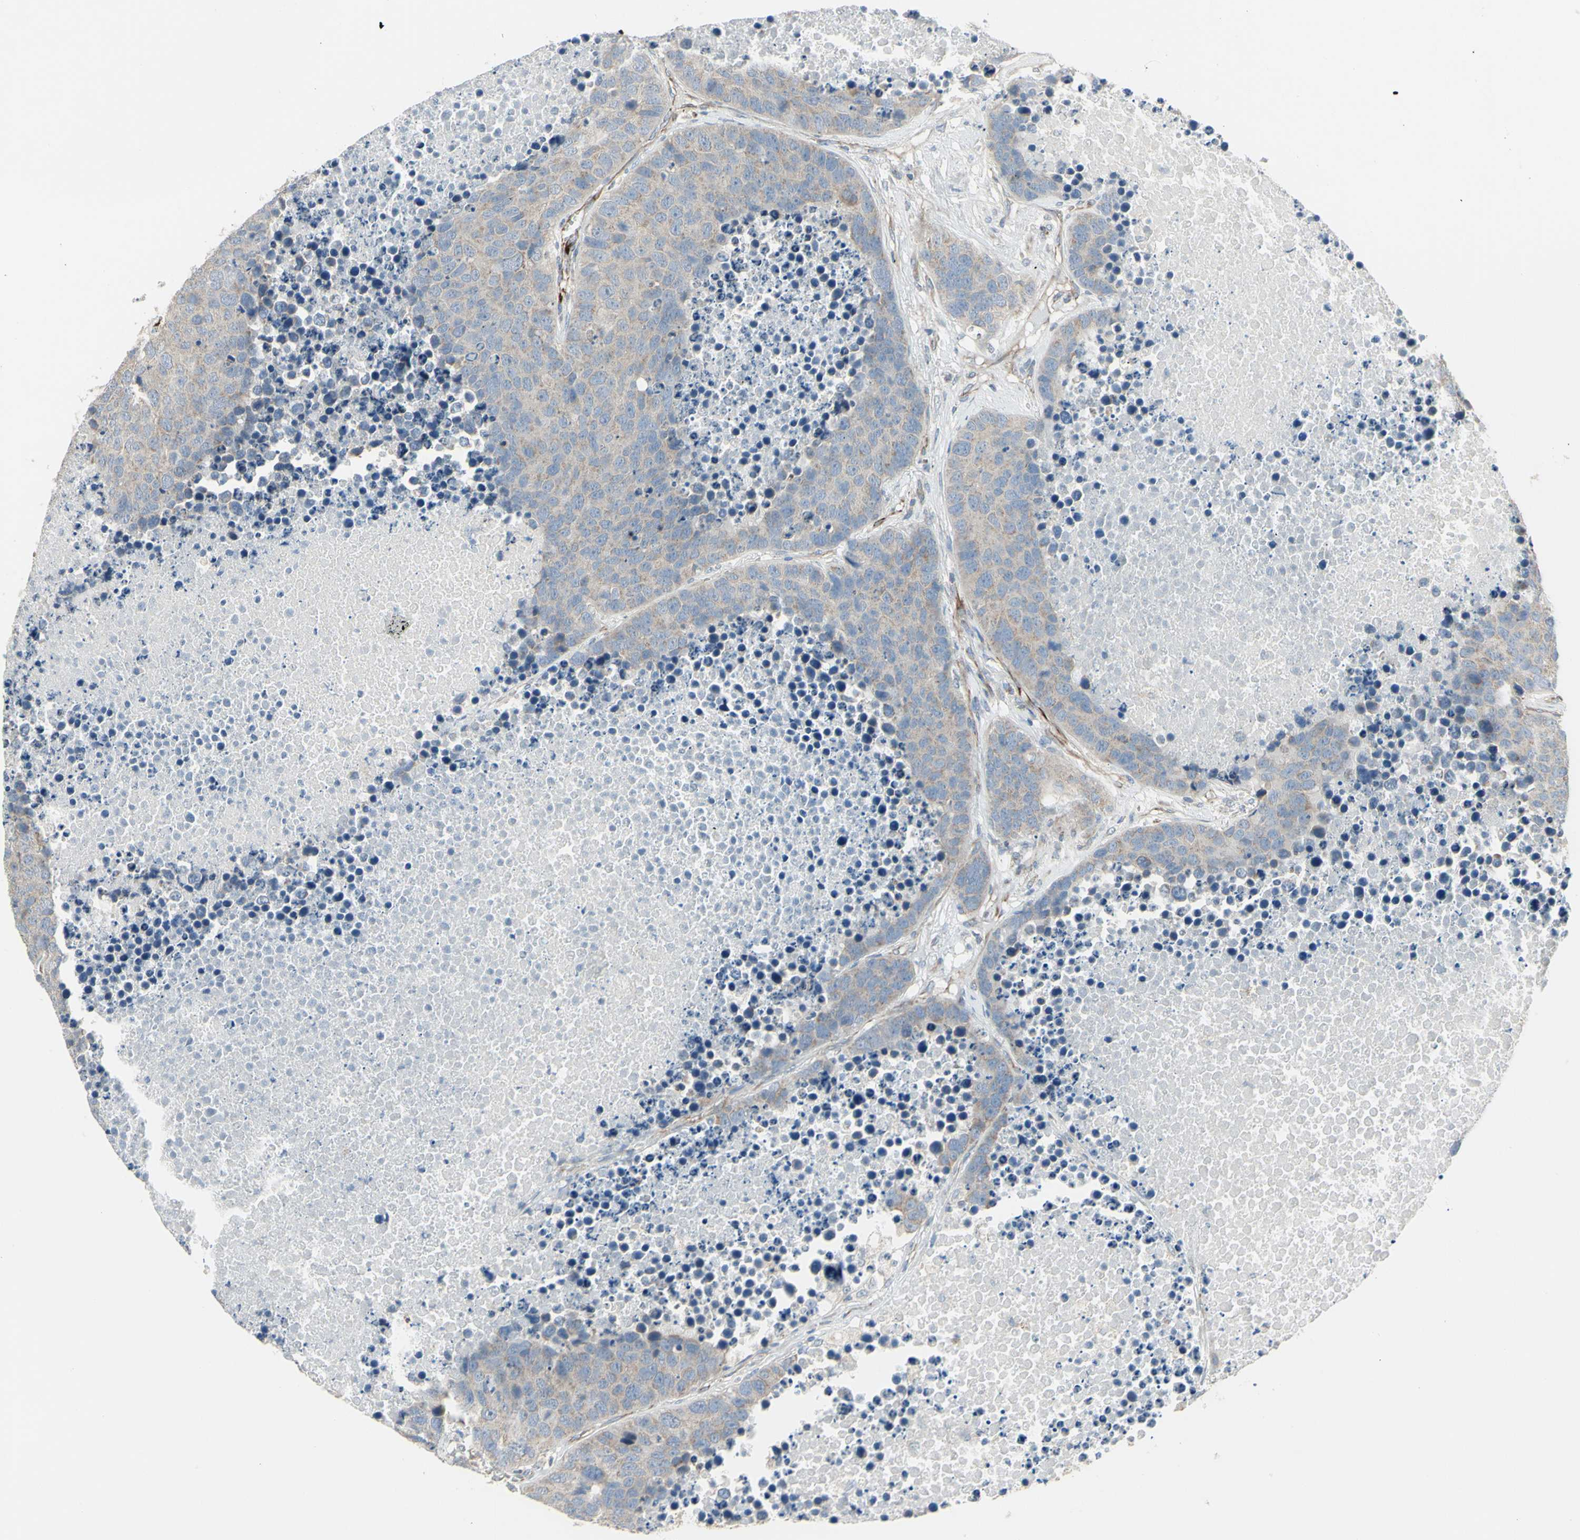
{"staining": {"intensity": "weak", "quantity": "25%-75%", "location": "cytoplasmic/membranous"}, "tissue": "carcinoid", "cell_type": "Tumor cells", "image_type": "cancer", "snomed": [{"axis": "morphology", "description": "Carcinoid, malignant, NOS"}, {"axis": "topography", "description": "Lung"}], "caption": "Brown immunohistochemical staining in carcinoid demonstrates weak cytoplasmic/membranous positivity in about 25%-75% of tumor cells.", "gene": "FAM171B", "patient": {"sex": "male", "age": 60}}